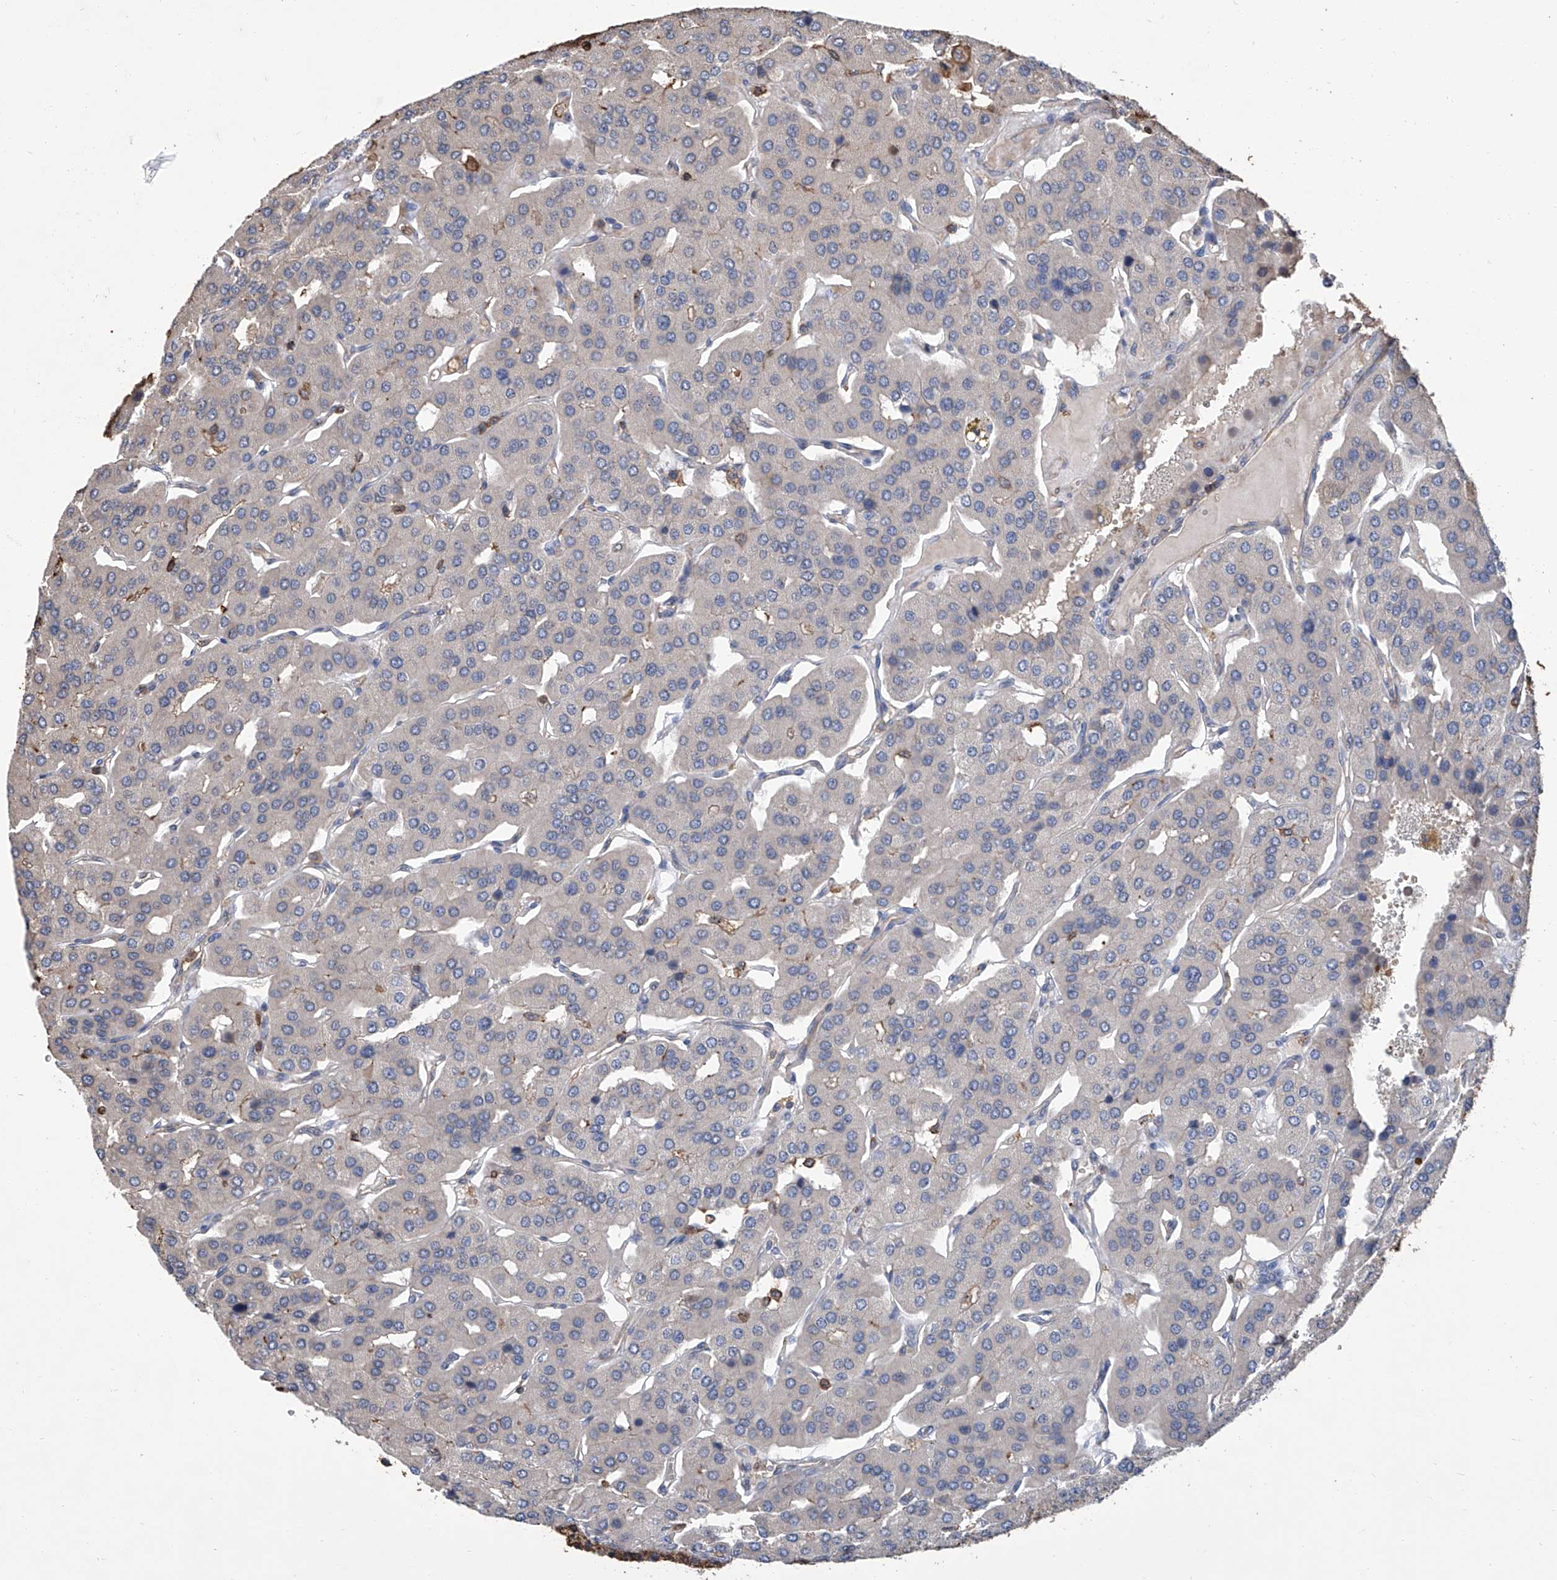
{"staining": {"intensity": "negative", "quantity": "none", "location": "none"}, "tissue": "parathyroid gland", "cell_type": "Glandular cells", "image_type": "normal", "snomed": [{"axis": "morphology", "description": "Normal tissue, NOS"}, {"axis": "morphology", "description": "Adenoma, NOS"}, {"axis": "topography", "description": "Parathyroid gland"}], "caption": "Human parathyroid gland stained for a protein using IHC demonstrates no expression in glandular cells.", "gene": "GPT", "patient": {"sex": "female", "age": 86}}